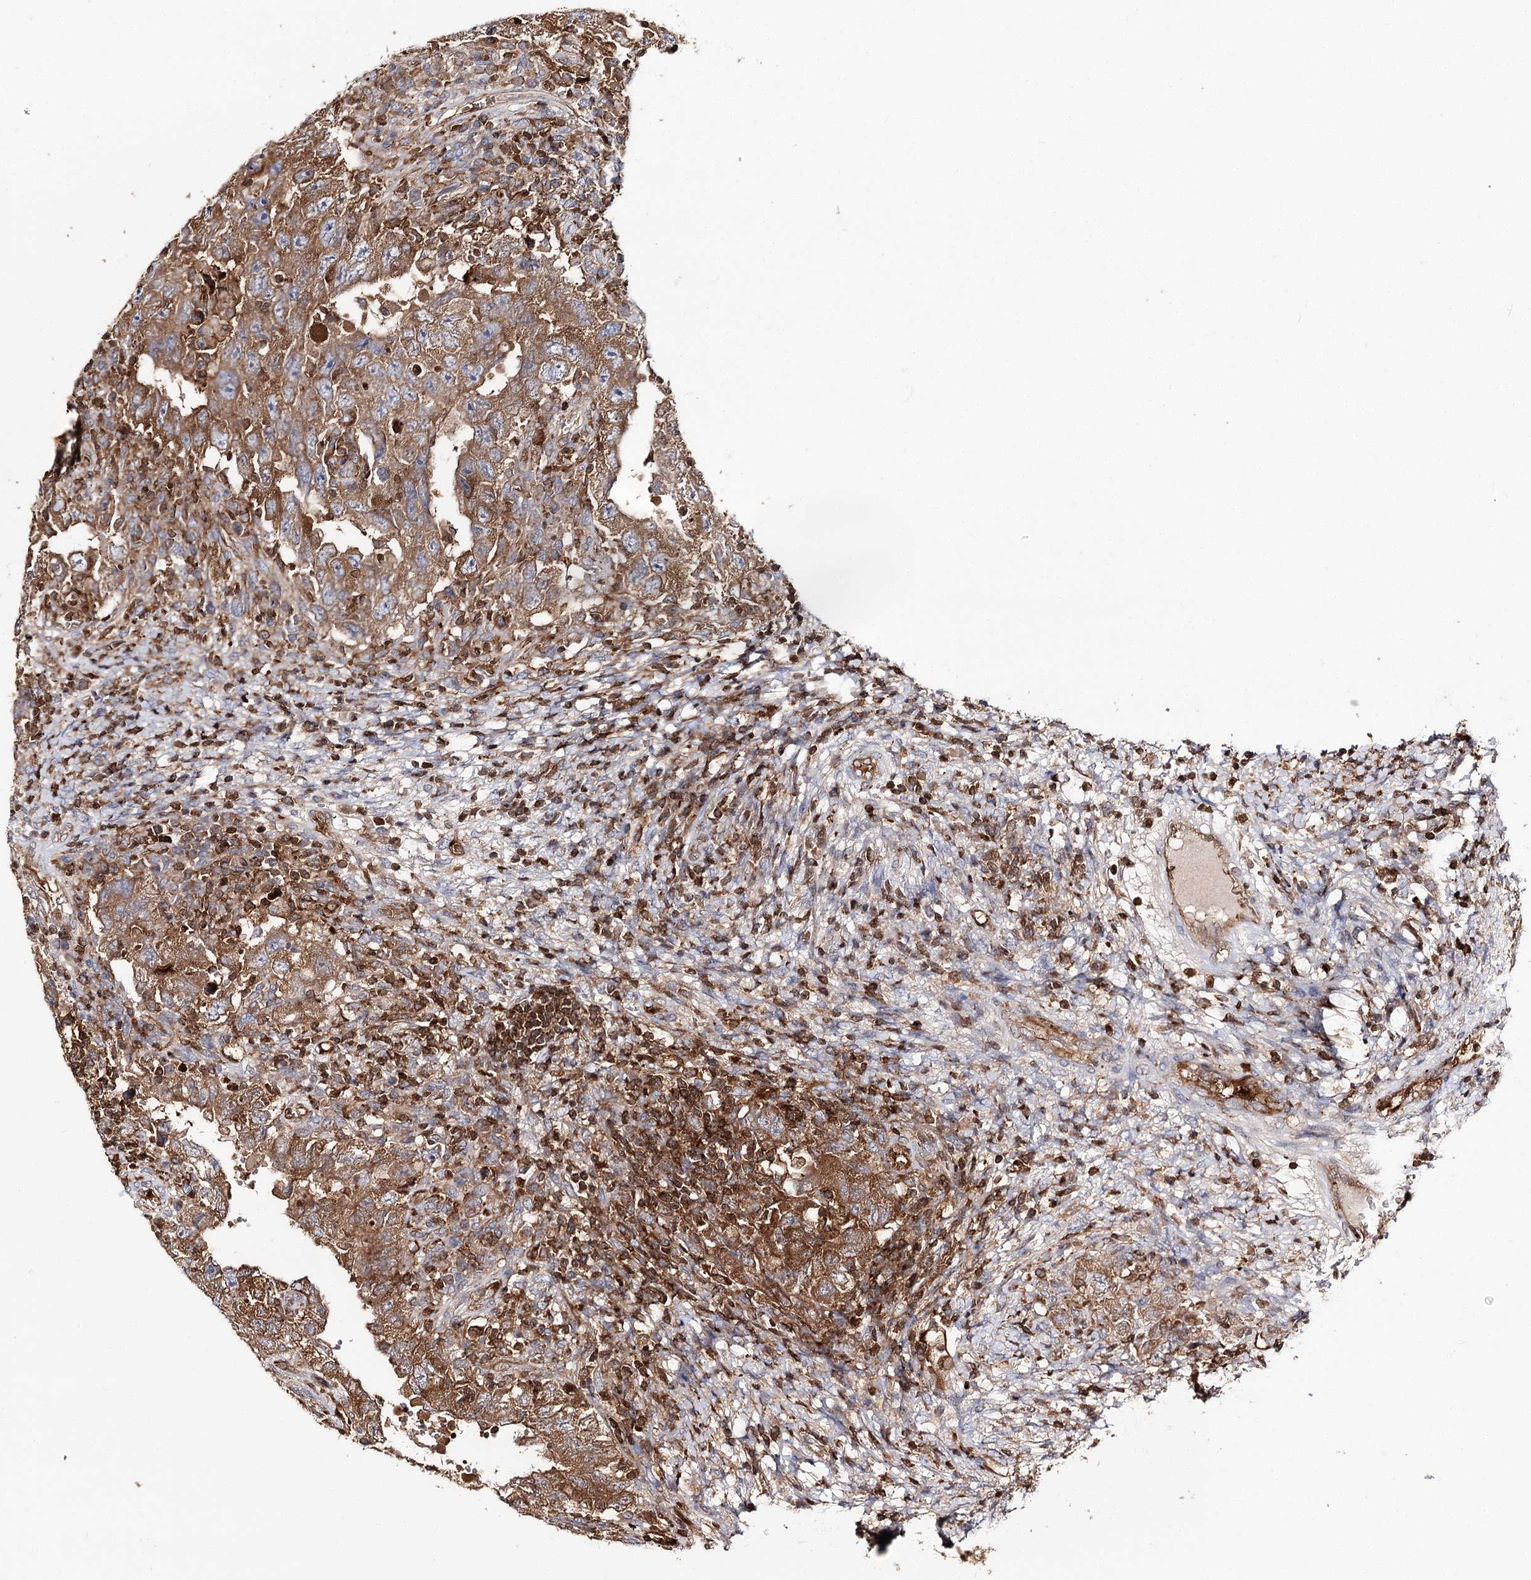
{"staining": {"intensity": "moderate", "quantity": ">75%", "location": "cytoplasmic/membranous"}, "tissue": "testis cancer", "cell_type": "Tumor cells", "image_type": "cancer", "snomed": [{"axis": "morphology", "description": "Carcinoma, Embryonal, NOS"}, {"axis": "topography", "description": "Testis"}], "caption": "Brown immunohistochemical staining in embryonal carcinoma (testis) demonstrates moderate cytoplasmic/membranous expression in about >75% of tumor cells. (brown staining indicates protein expression, while blue staining denotes nuclei).", "gene": "SEC24B", "patient": {"sex": "male", "age": 26}}